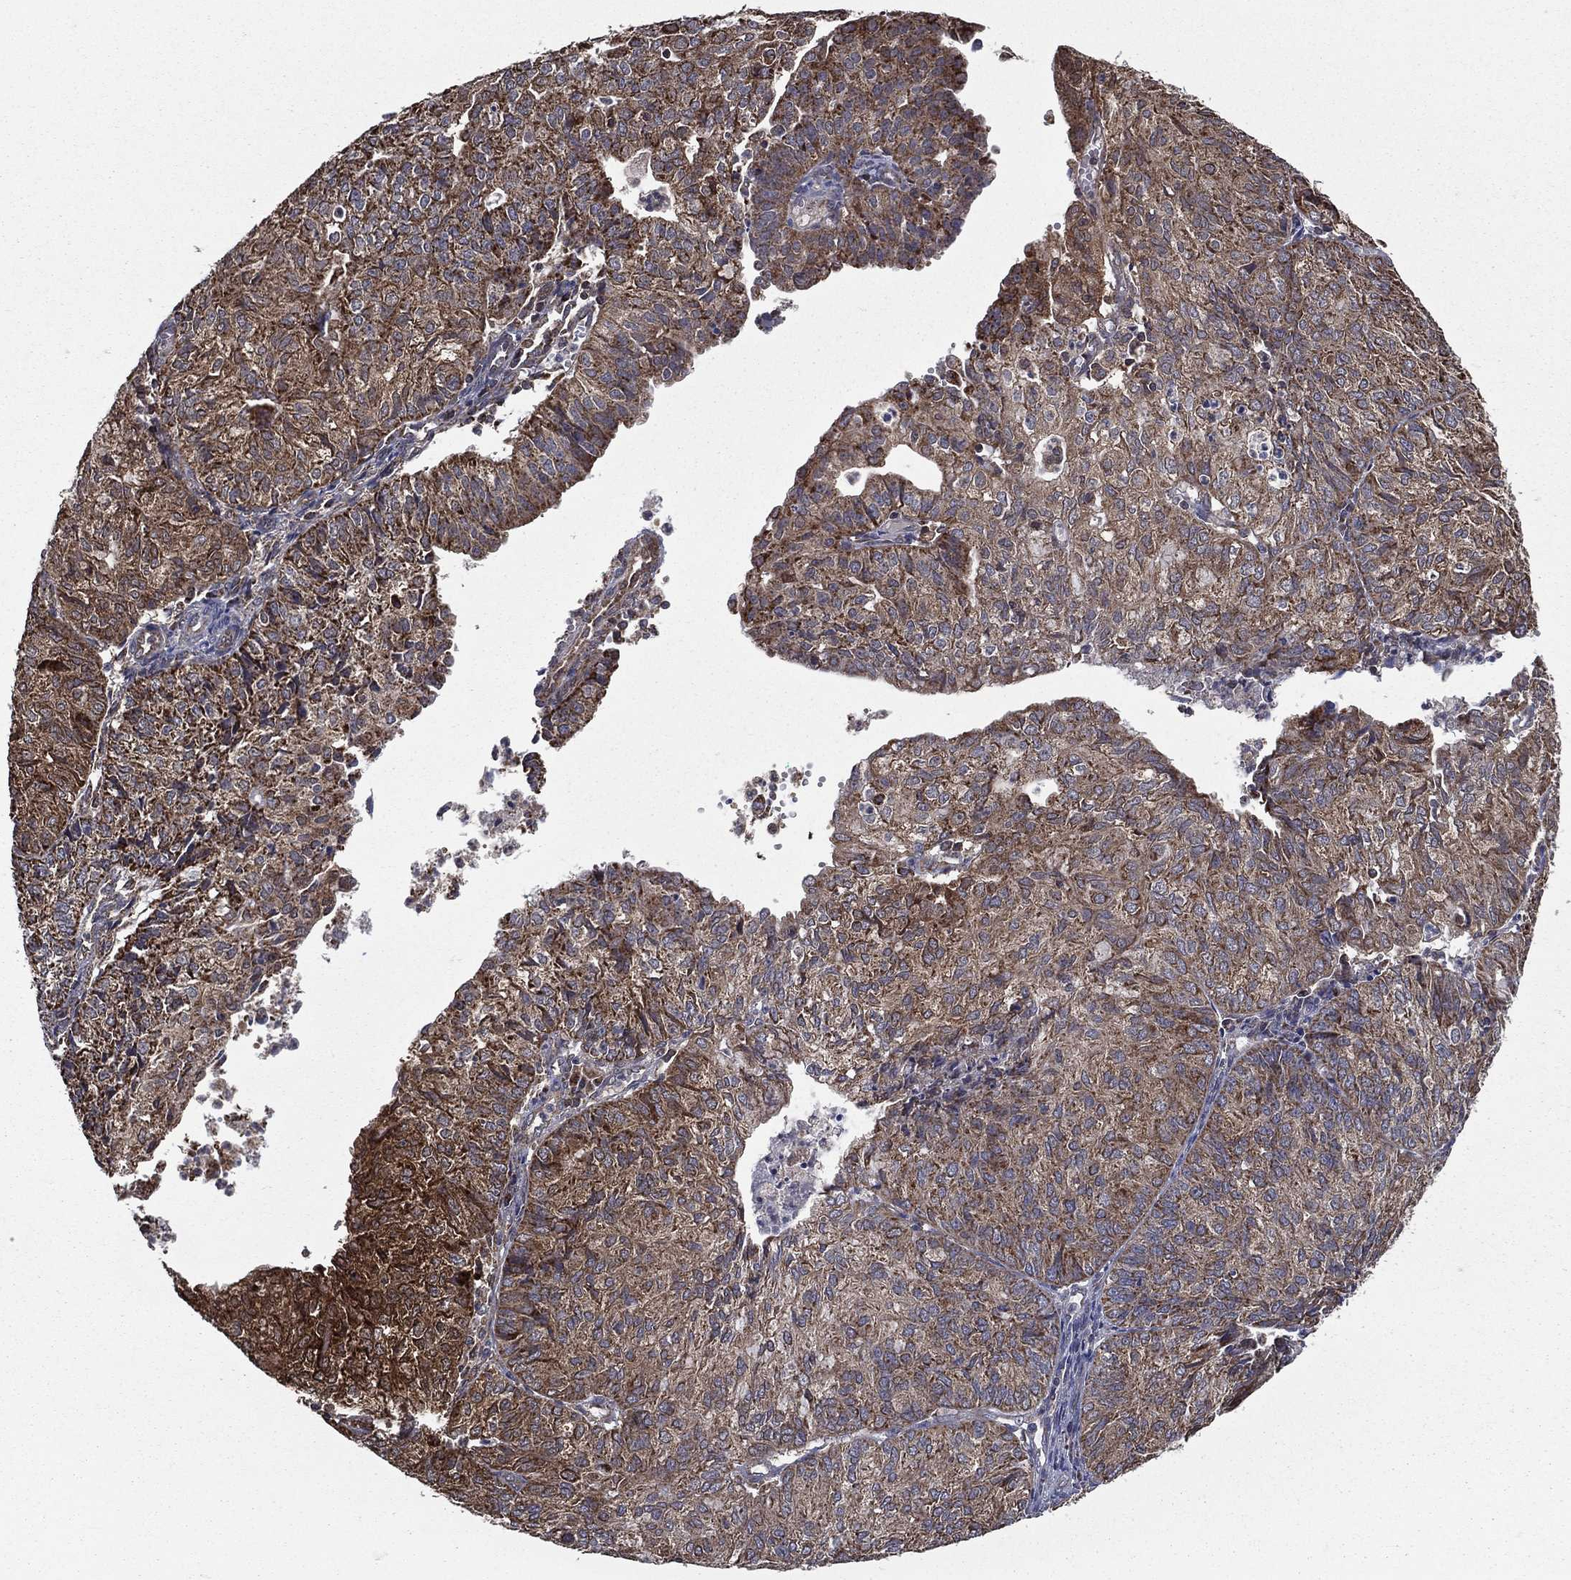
{"staining": {"intensity": "moderate", "quantity": ">75%", "location": "cytoplasmic/membranous"}, "tissue": "endometrial cancer", "cell_type": "Tumor cells", "image_type": "cancer", "snomed": [{"axis": "morphology", "description": "Adenocarcinoma, NOS"}, {"axis": "topography", "description": "Endometrium"}], "caption": "Protein expression by immunohistochemistry exhibits moderate cytoplasmic/membranous positivity in about >75% of tumor cells in endometrial adenocarcinoma. The staining was performed using DAB (3,3'-diaminobenzidine) to visualize the protein expression in brown, while the nuclei were stained in blue with hematoxylin (Magnification: 20x).", "gene": "RIGI", "patient": {"sex": "female", "age": 82}}